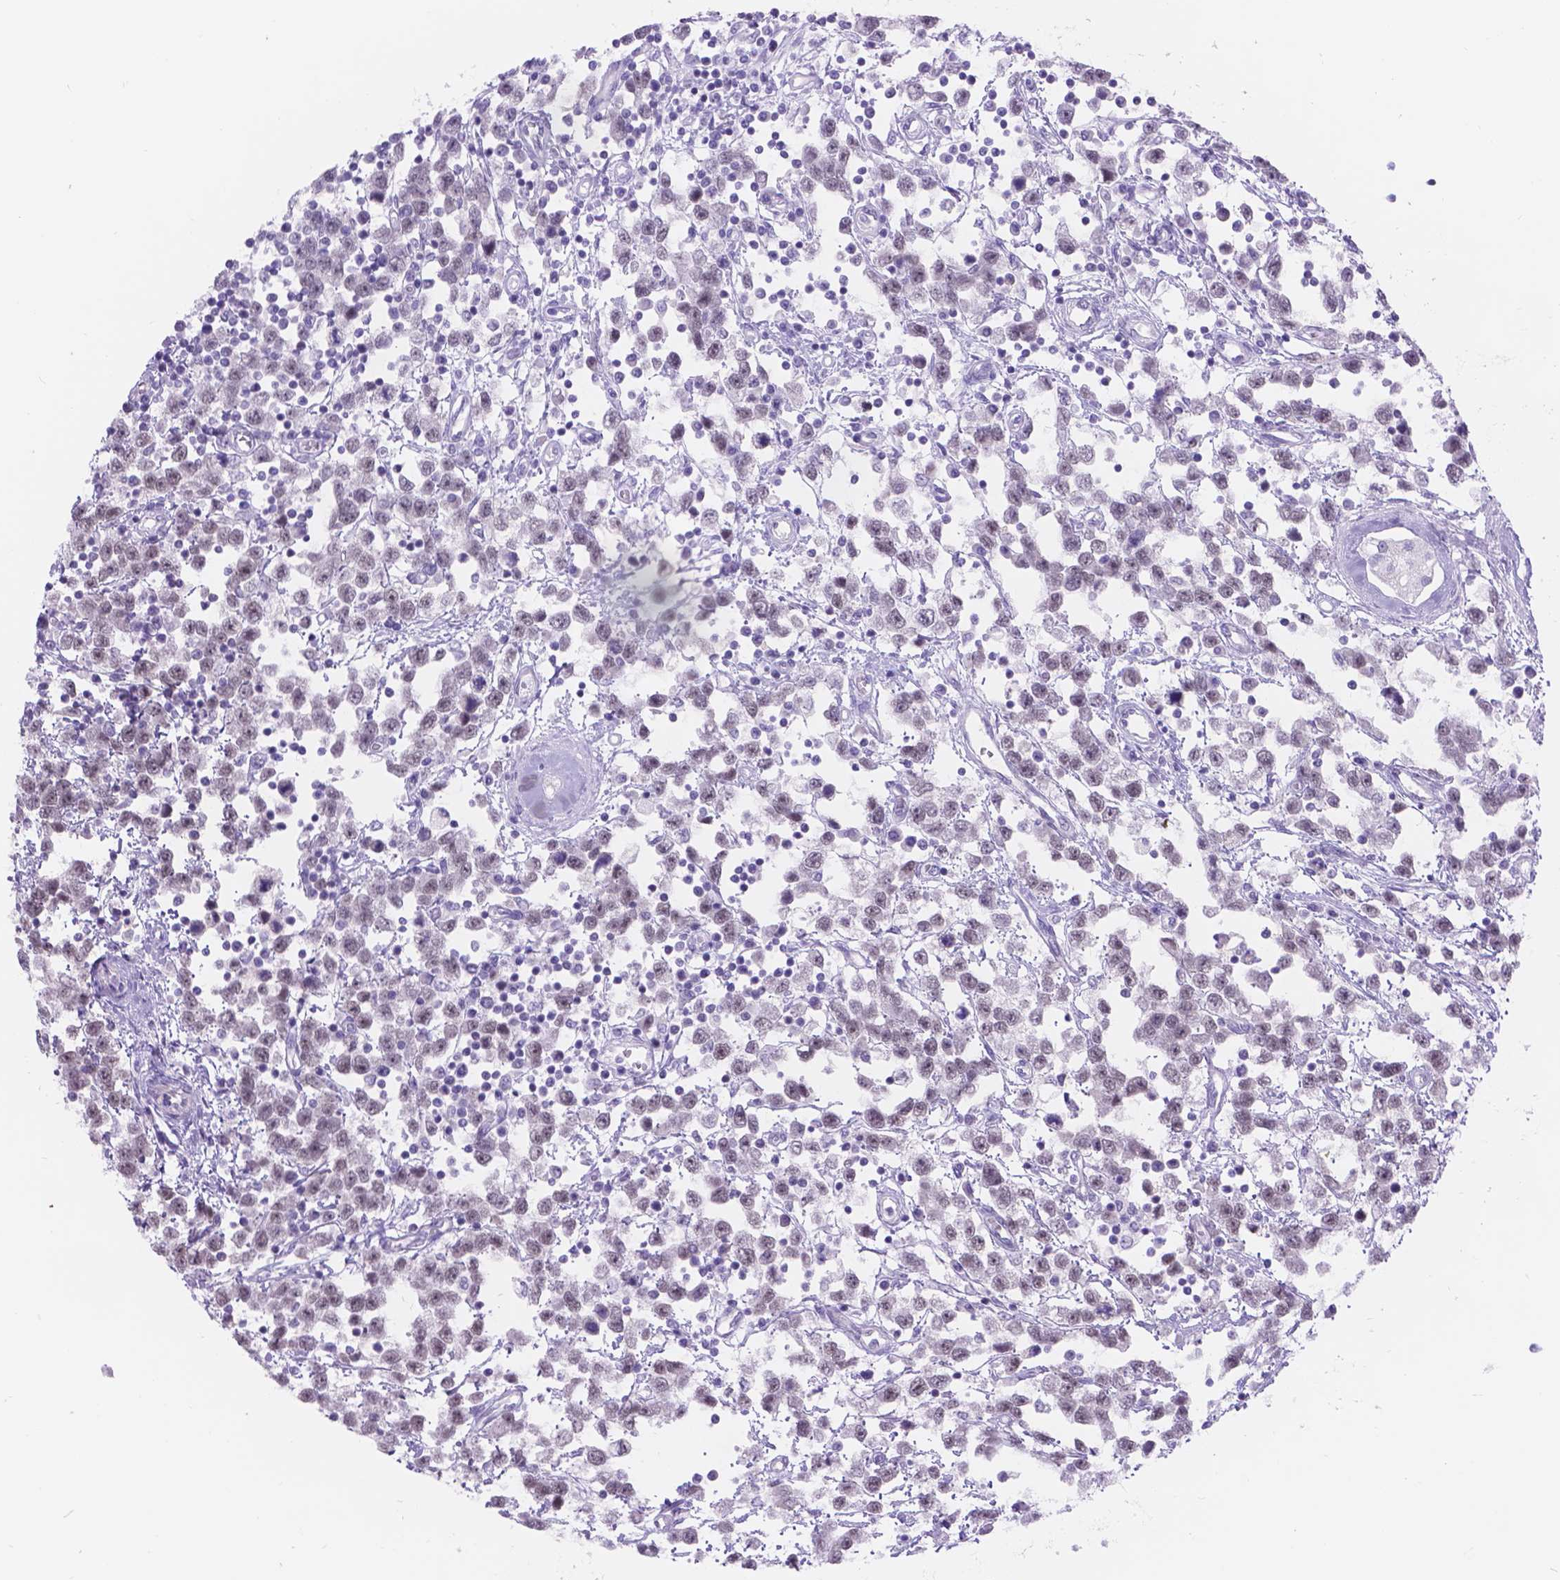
{"staining": {"intensity": "weak", "quantity": ">75%", "location": "nuclear"}, "tissue": "testis cancer", "cell_type": "Tumor cells", "image_type": "cancer", "snomed": [{"axis": "morphology", "description": "Seminoma, NOS"}, {"axis": "topography", "description": "Testis"}], "caption": "A brown stain shows weak nuclear positivity of a protein in seminoma (testis) tumor cells.", "gene": "DCC", "patient": {"sex": "male", "age": 34}}